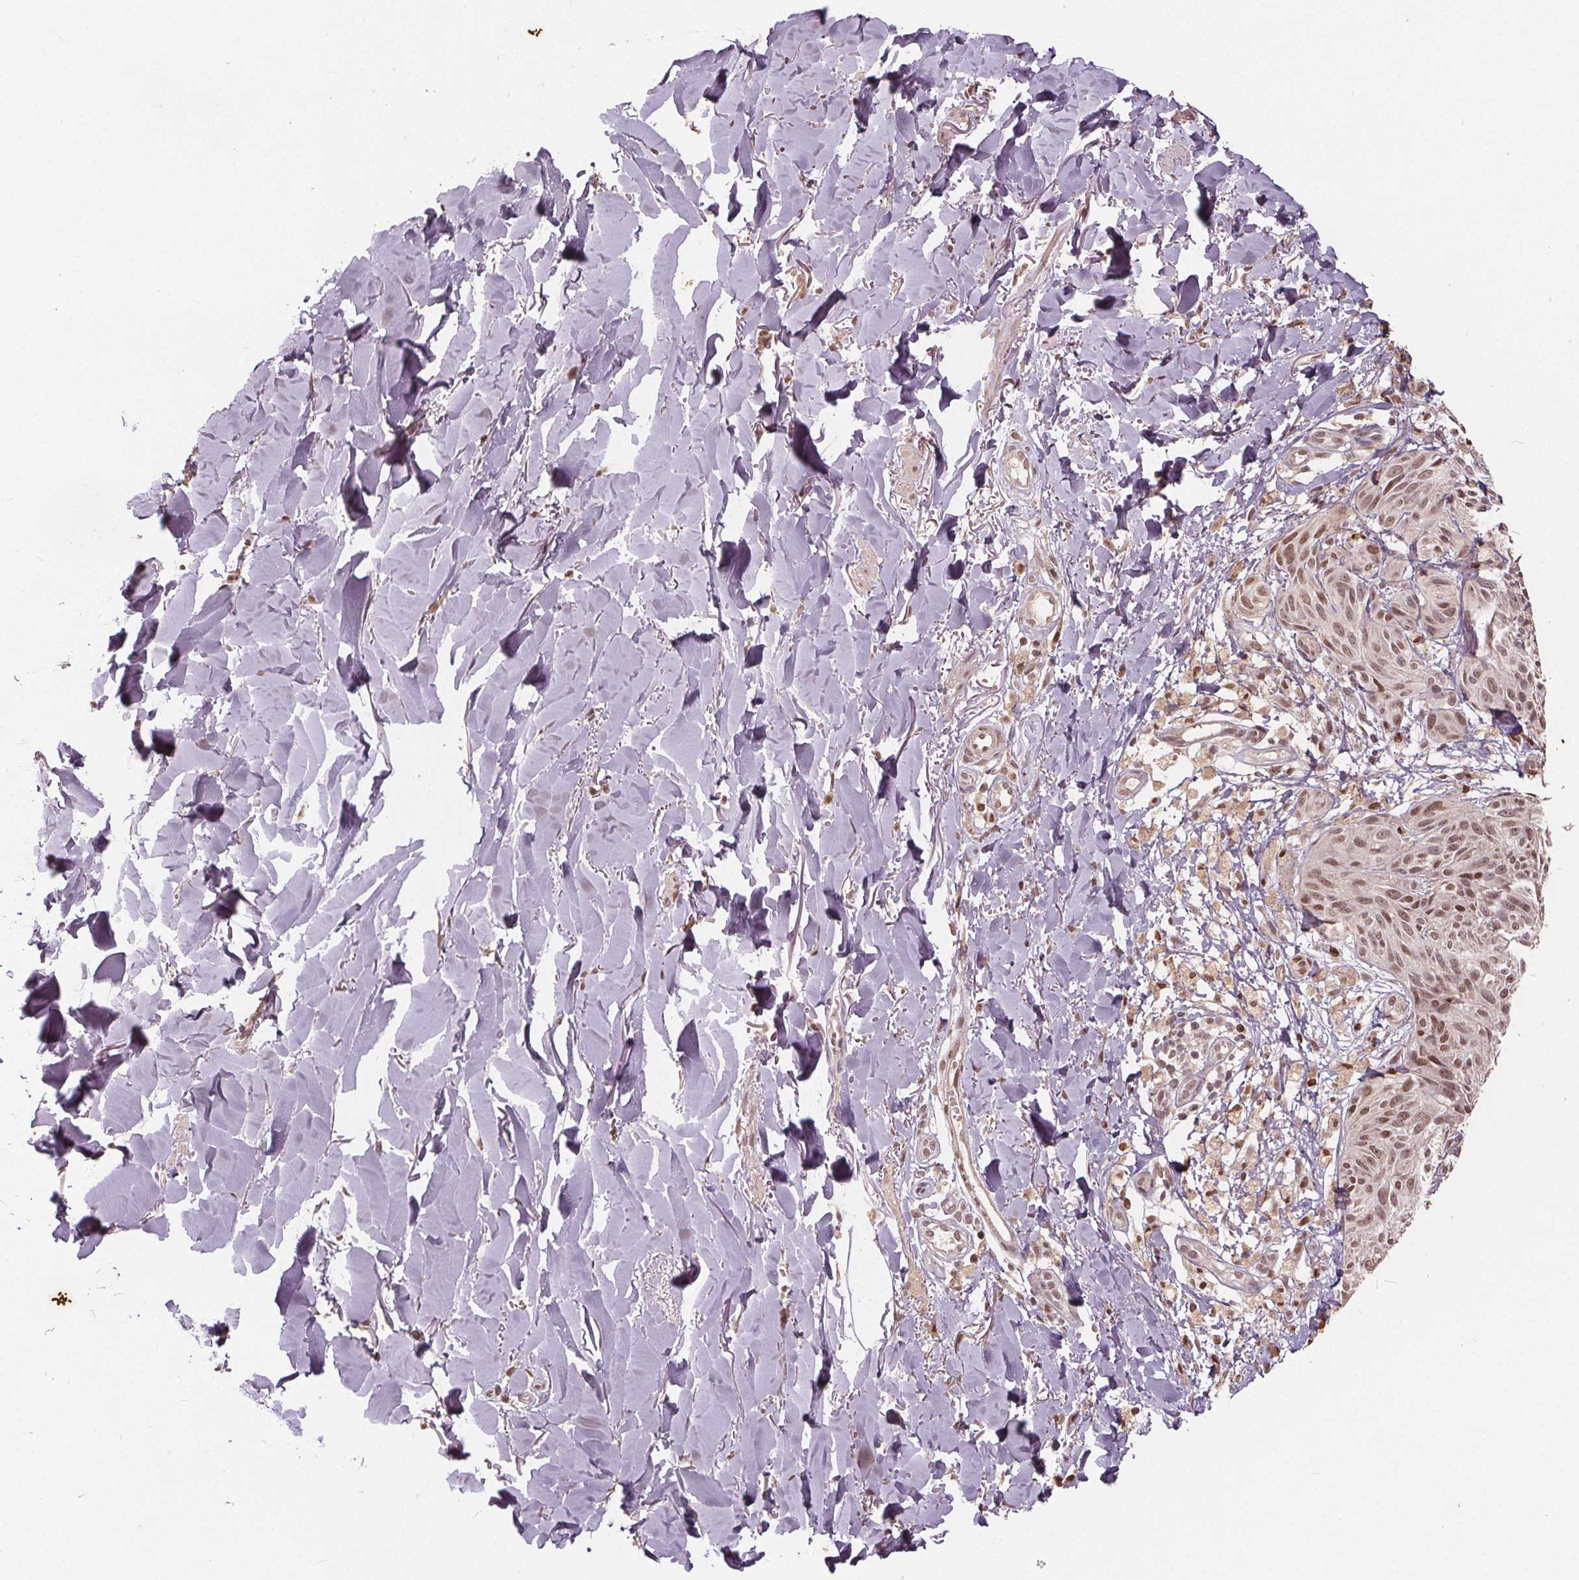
{"staining": {"intensity": "moderate", "quantity": ">75%", "location": "nuclear"}, "tissue": "melanoma", "cell_type": "Tumor cells", "image_type": "cancer", "snomed": [{"axis": "morphology", "description": "Malignant melanoma, NOS"}, {"axis": "topography", "description": "Skin"}], "caption": "This photomicrograph demonstrates immunohistochemistry staining of melanoma, with medium moderate nuclear expression in about >75% of tumor cells.", "gene": "DNMT3B", "patient": {"sex": "female", "age": 87}}